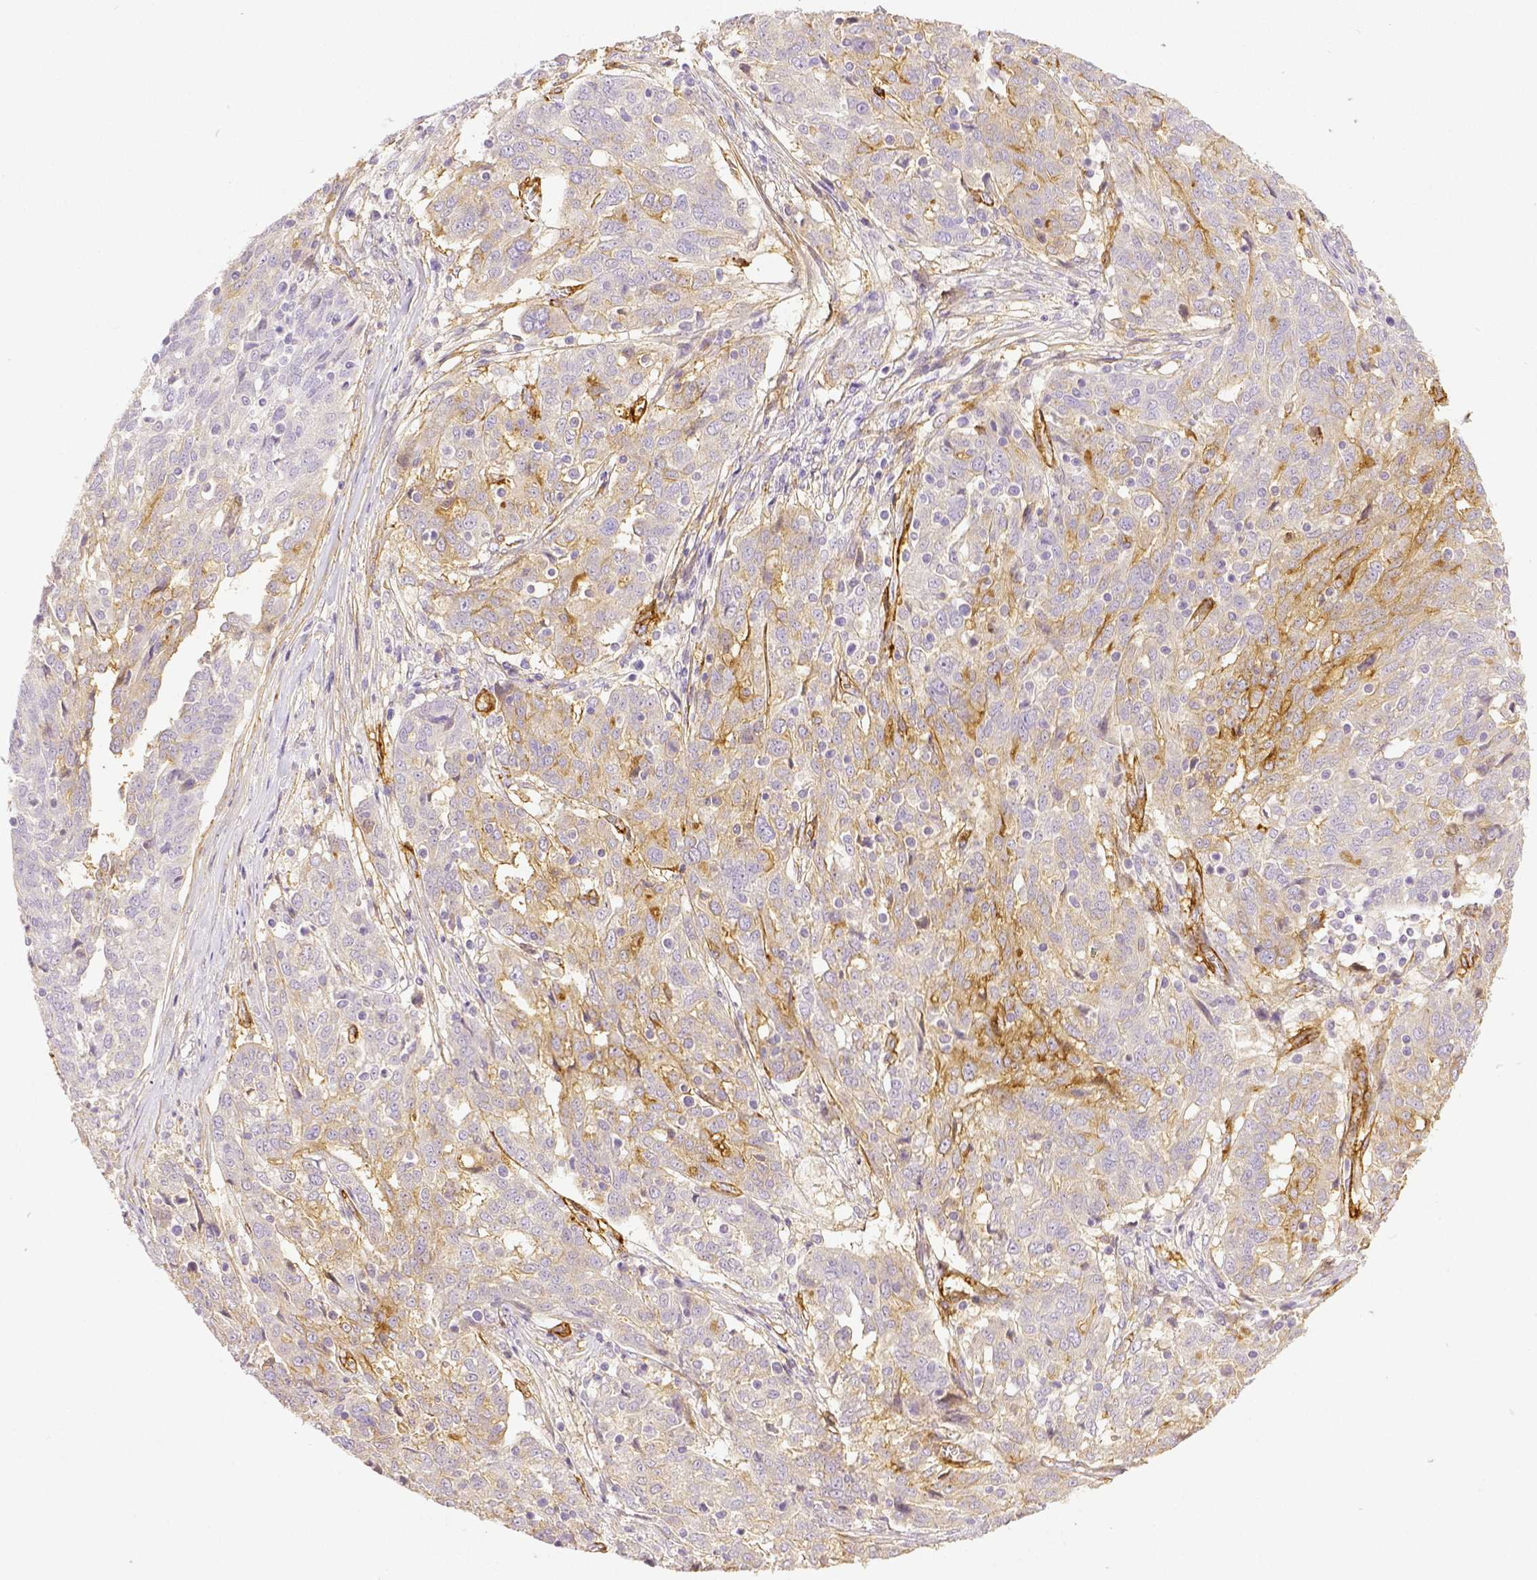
{"staining": {"intensity": "negative", "quantity": "none", "location": "none"}, "tissue": "ovarian cancer", "cell_type": "Tumor cells", "image_type": "cancer", "snomed": [{"axis": "morphology", "description": "Cystadenocarcinoma, serous, NOS"}, {"axis": "topography", "description": "Ovary"}], "caption": "Image shows no significant protein positivity in tumor cells of ovarian cancer.", "gene": "THY1", "patient": {"sex": "female", "age": 67}}